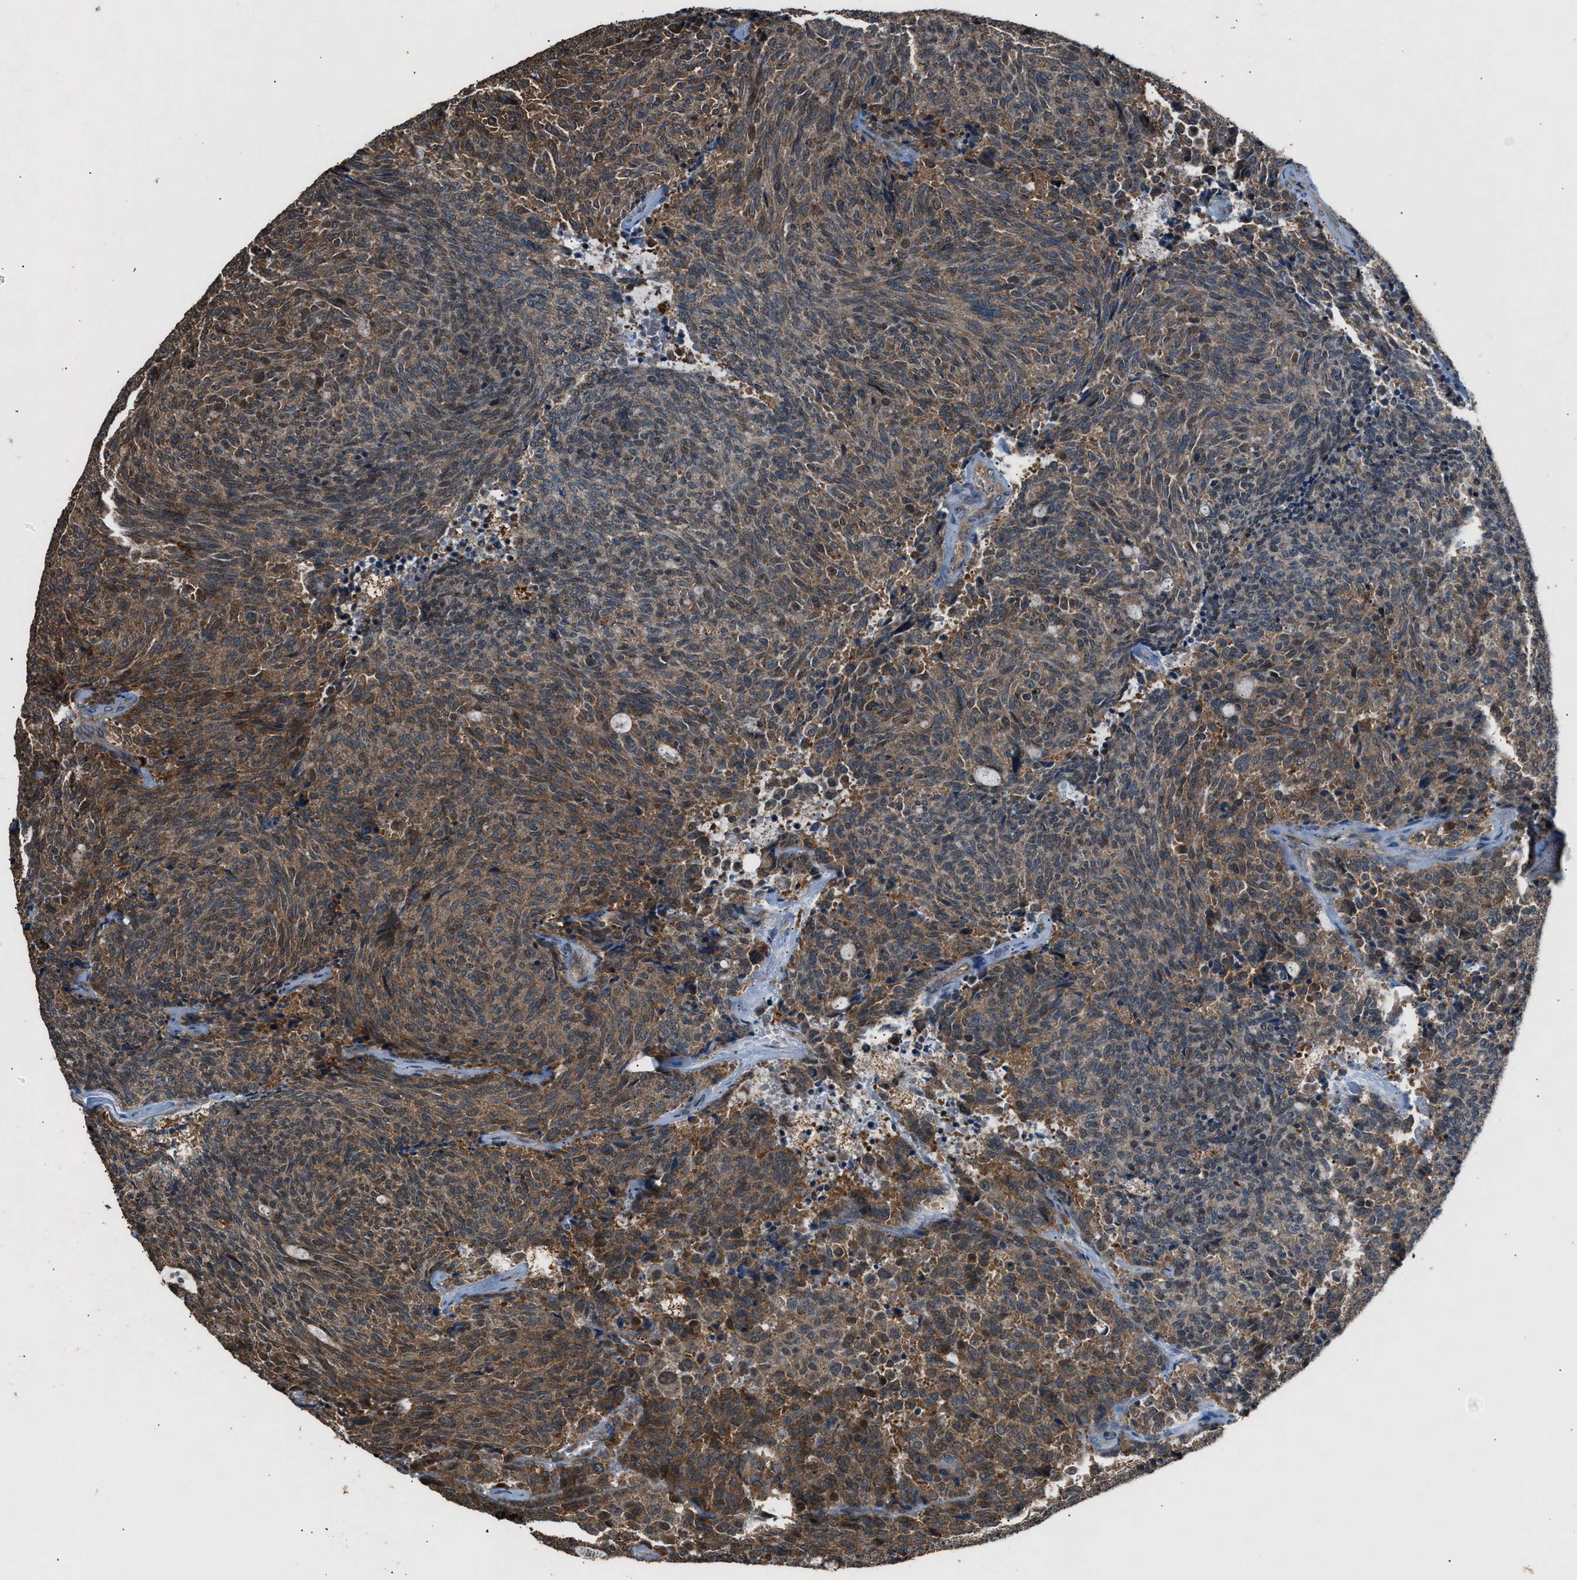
{"staining": {"intensity": "moderate", "quantity": ">75%", "location": "cytoplasmic/membranous"}, "tissue": "carcinoid", "cell_type": "Tumor cells", "image_type": "cancer", "snomed": [{"axis": "morphology", "description": "Carcinoid, malignant, NOS"}, {"axis": "topography", "description": "Pancreas"}], "caption": "High-magnification brightfield microscopy of malignant carcinoid stained with DAB (brown) and counterstained with hematoxylin (blue). tumor cells exhibit moderate cytoplasmic/membranous positivity is present in about>75% of cells.", "gene": "PSMD1", "patient": {"sex": "female", "age": 54}}